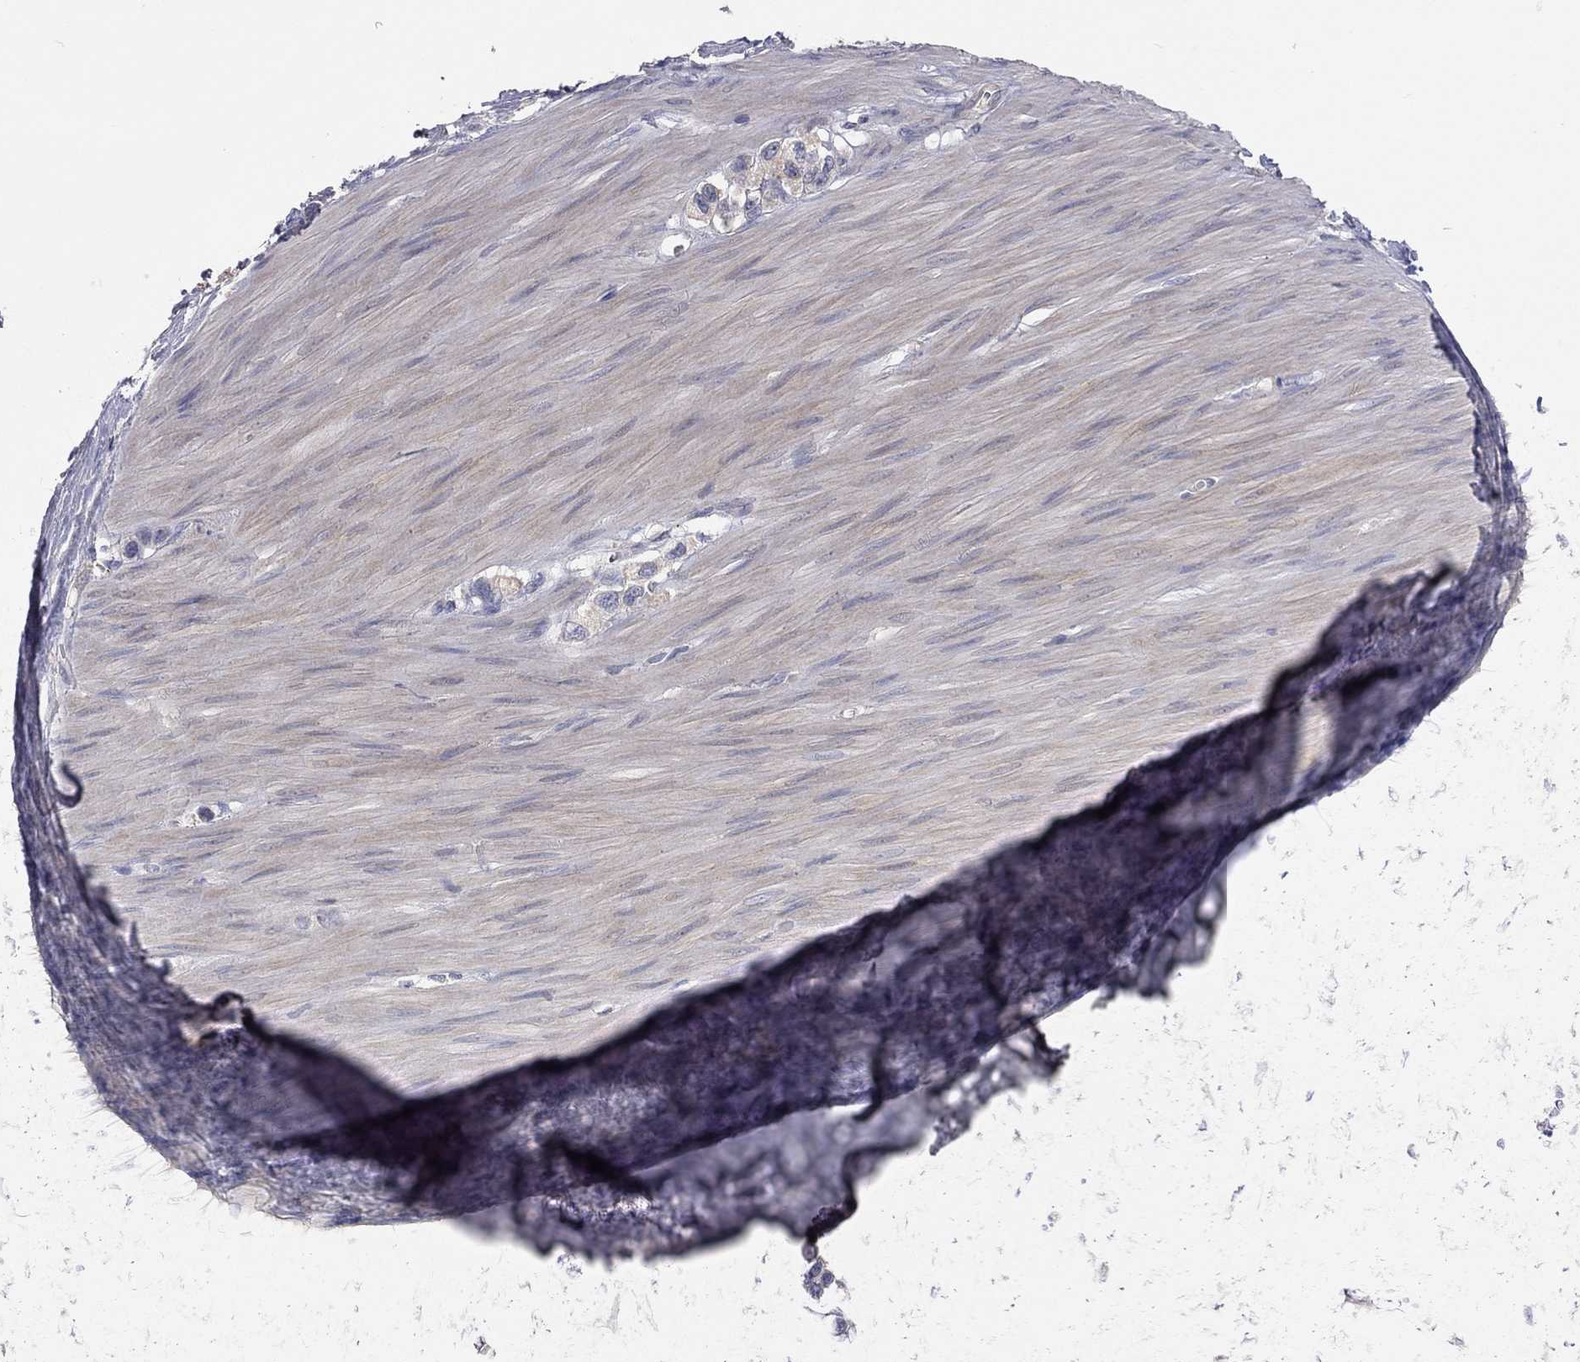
{"staining": {"intensity": "negative", "quantity": "none", "location": "none"}, "tissue": "stomach cancer", "cell_type": "Tumor cells", "image_type": "cancer", "snomed": [{"axis": "morphology", "description": "Normal tissue, NOS"}, {"axis": "morphology", "description": "Adenocarcinoma, NOS"}, {"axis": "morphology", "description": "Adenocarcinoma, High grade"}, {"axis": "topography", "description": "Stomach, upper"}, {"axis": "topography", "description": "Stomach"}], "caption": "An immunohistochemistry (IHC) micrograph of stomach cancer (adenocarcinoma) is shown. There is no staining in tumor cells of stomach cancer (adenocarcinoma).", "gene": "KCNB1", "patient": {"sex": "female", "age": 65}}